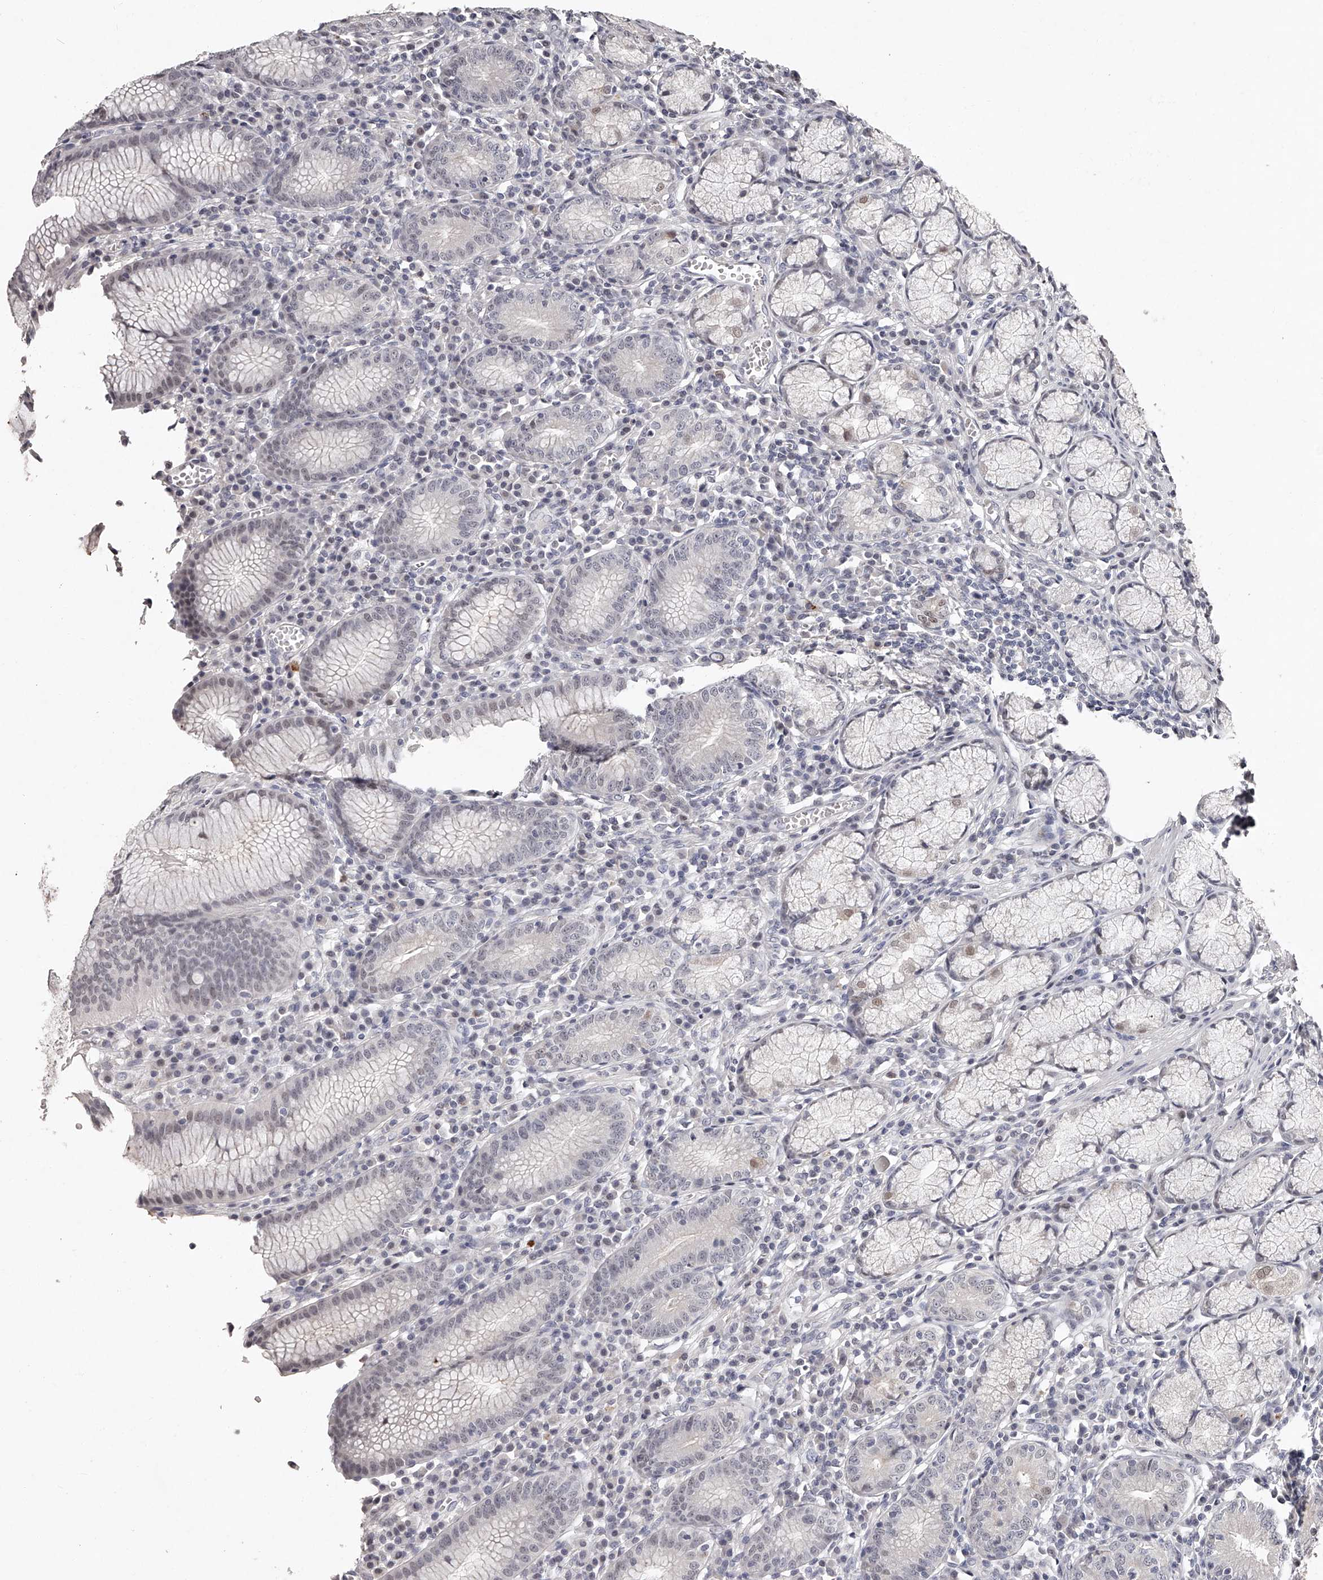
{"staining": {"intensity": "negative", "quantity": "none", "location": "none"}, "tissue": "stomach", "cell_type": "Glandular cells", "image_type": "normal", "snomed": [{"axis": "morphology", "description": "Normal tissue, NOS"}, {"axis": "topography", "description": "Stomach"}], "caption": "DAB (3,3'-diaminobenzidine) immunohistochemical staining of unremarkable human stomach exhibits no significant staining in glandular cells. (DAB immunohistochemistry (IHC) visualized using brightfield microscopy, high magnification).", "gene": "NT5DC1", "patient": {"sex": "male", "age": 55}}